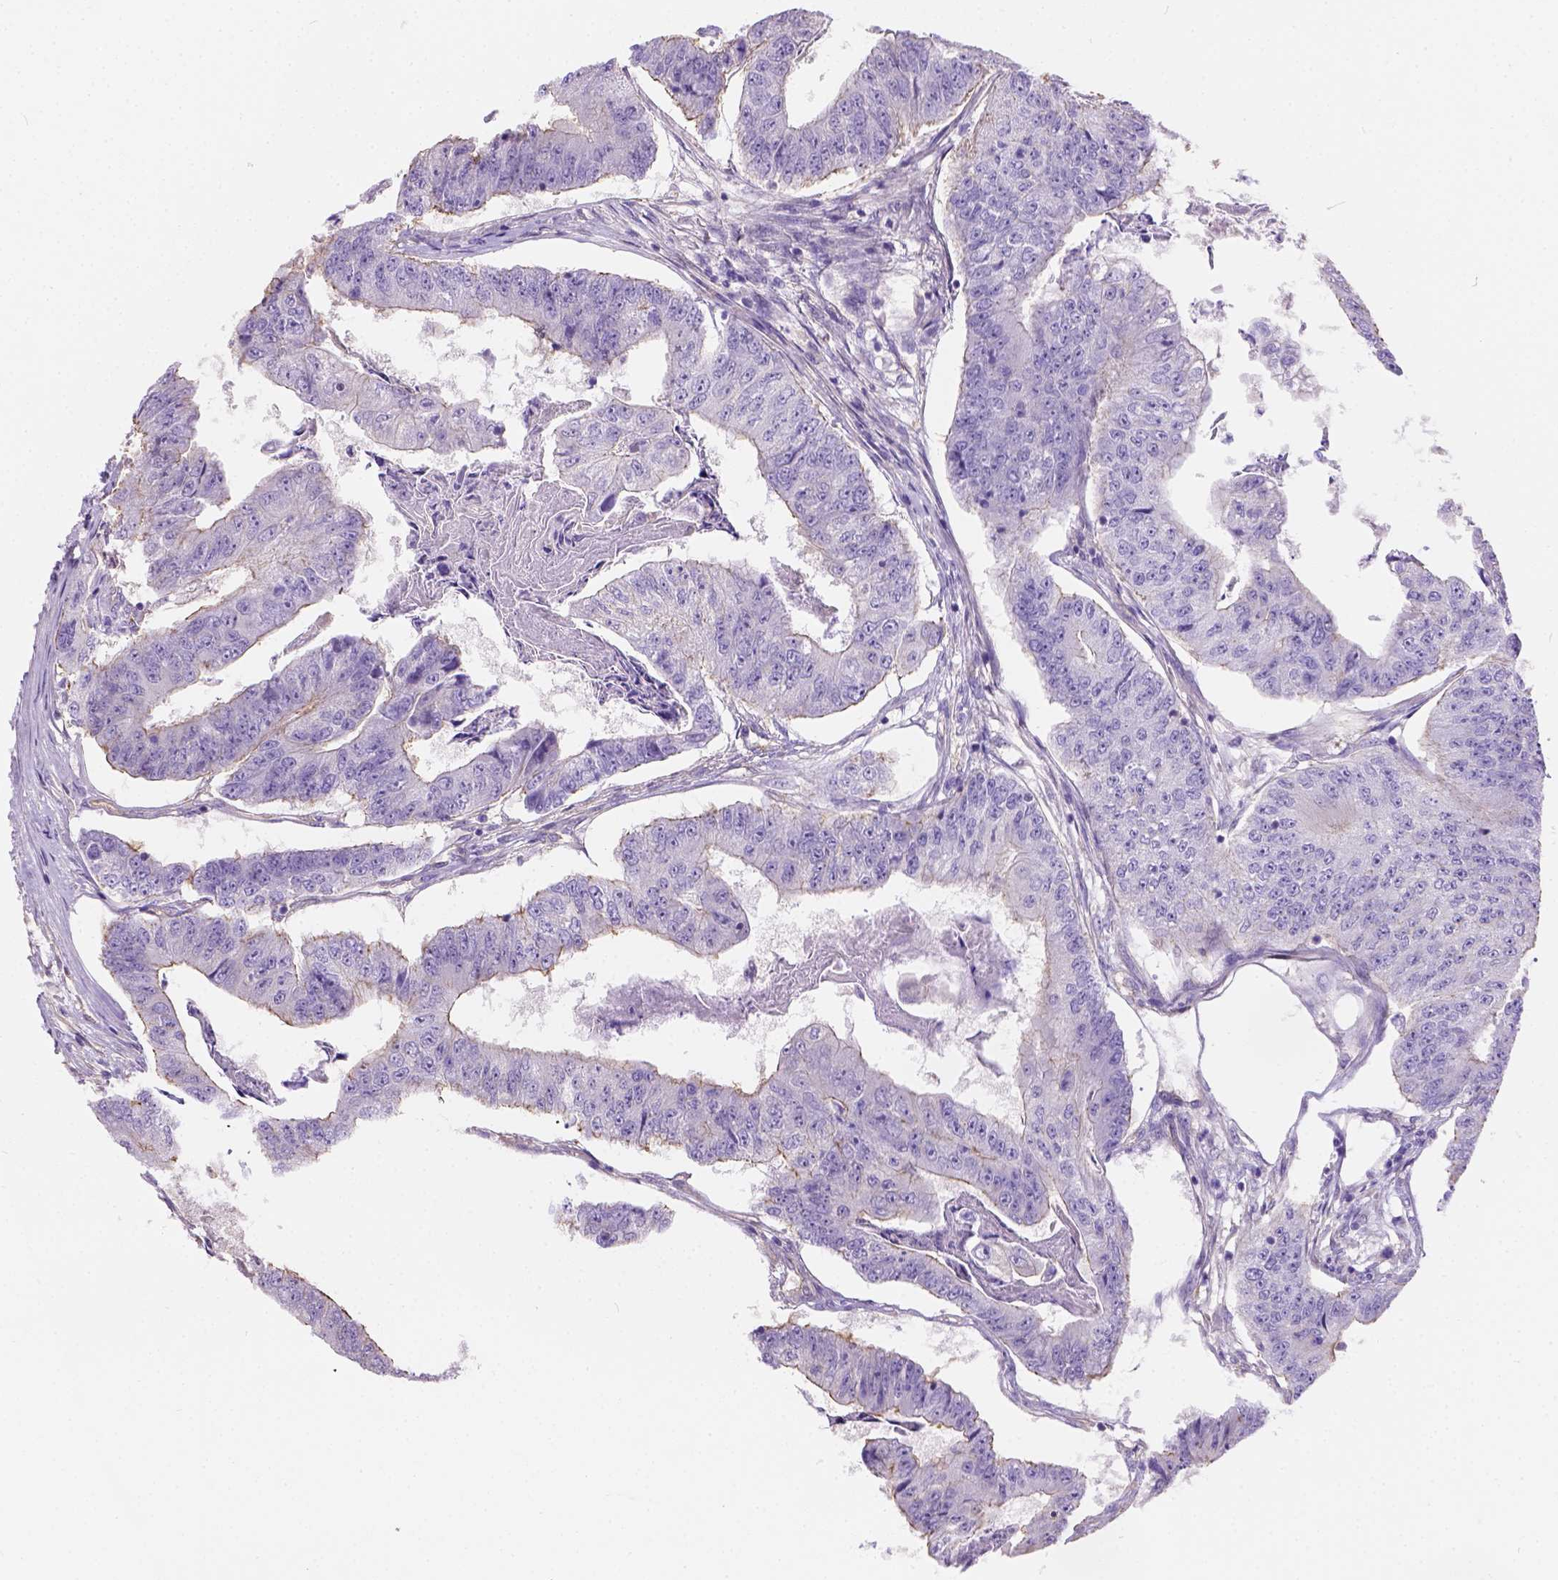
{"staining": {"intensity": "moderate", "quantity": "<25%", "location": "cytoplasmic/membranous"}, "tissue": "colorectal cancer", "cell_type": "Tumor cells", "image_type": "cancer", "snomed": [{"axis": "morphology", "description": "Adenocarcinoma, NOS"}, {"axis": "topography", "description": "Colon"}], "caption": "Approximately <25% of tumor cells in colorectal adenocarcinoma show moderate cytoplasmic/membranous protein positivity as visualized by brown immunohistochemical staining.", "gene": "PHF7", "patient": {"sex": "female", "age": 67}}